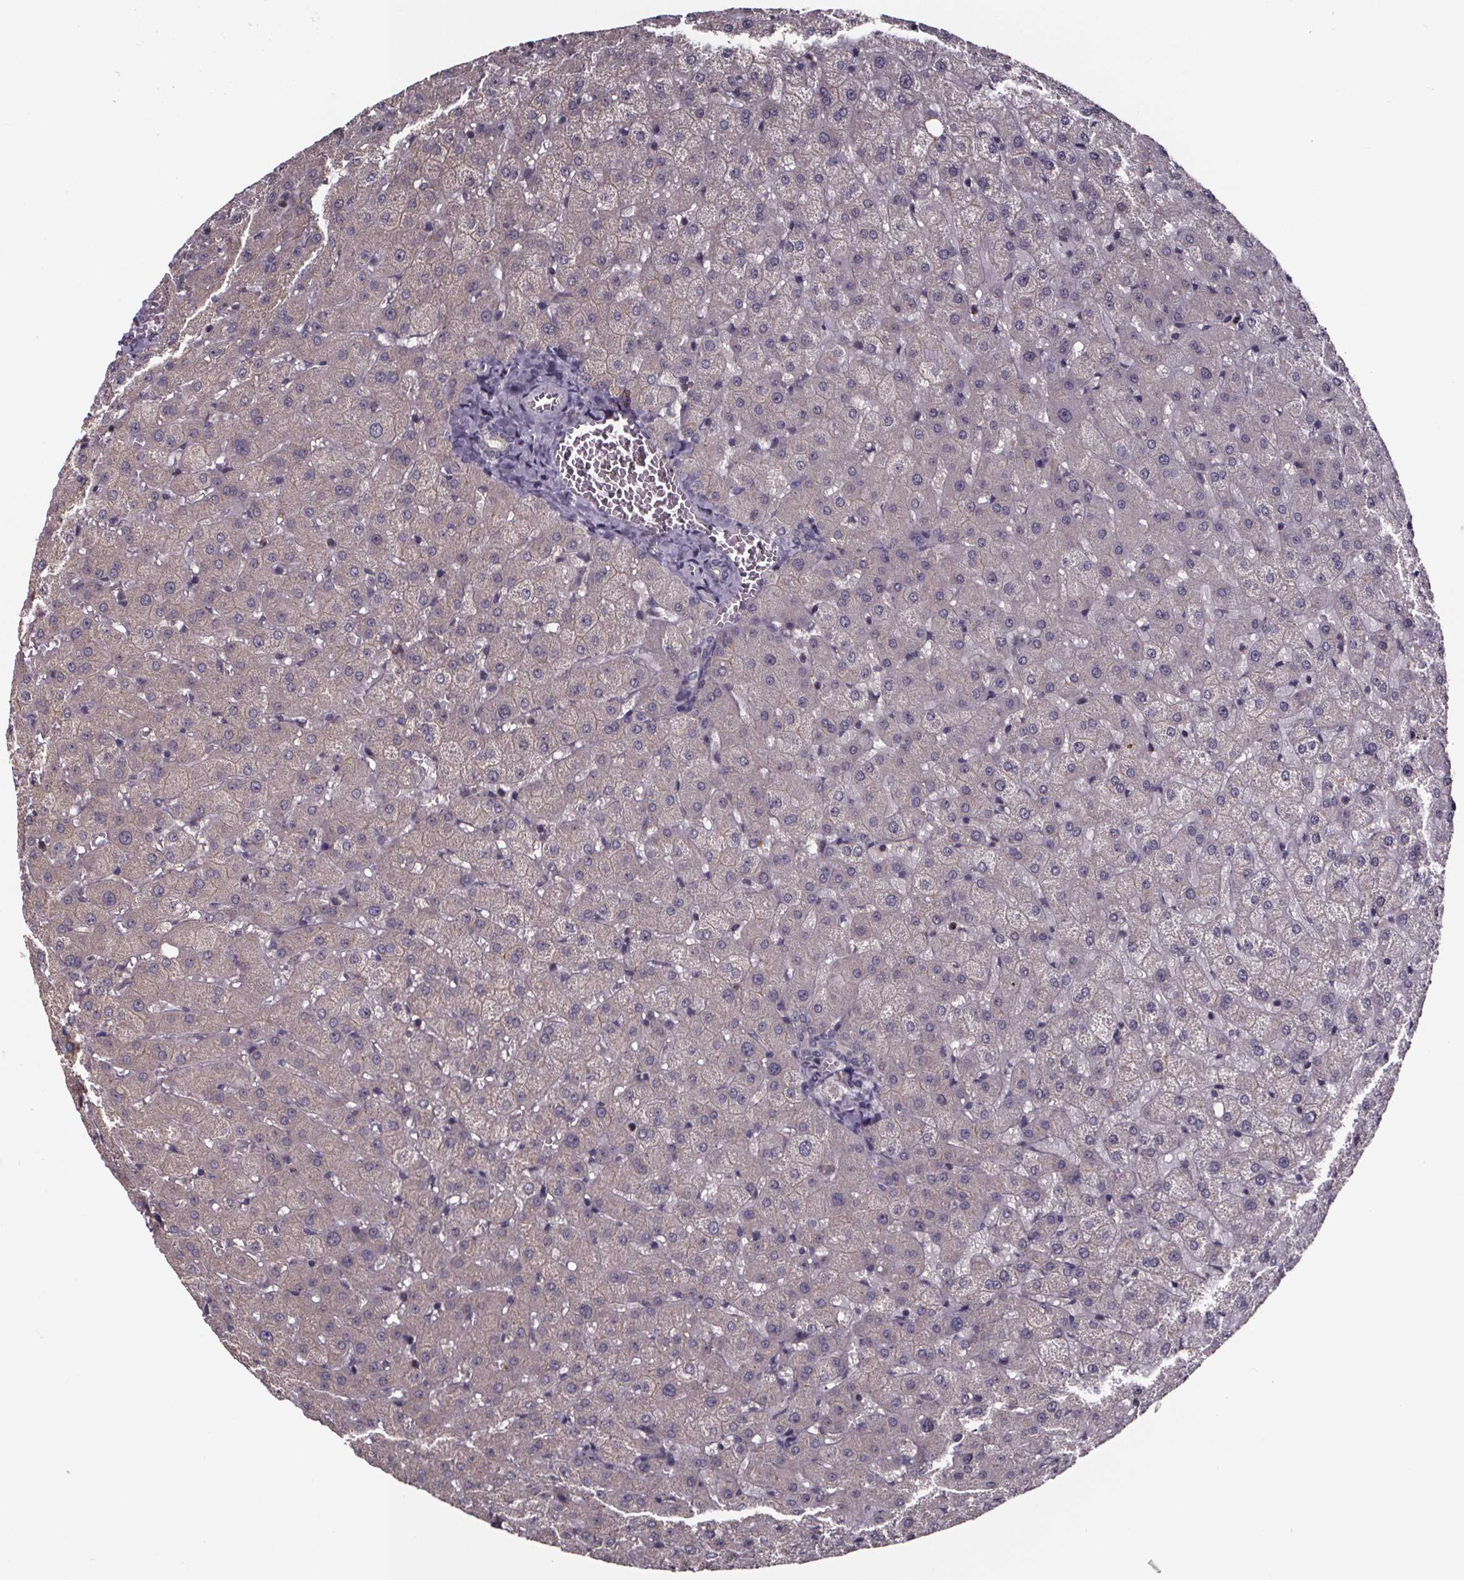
{"staining": {"intensity": "negative", "quantity": "none", "location": "none"}, "tissue": "liver", "cell_type": "Cholangiocytes", "image_type": "normal", "snomed": [{"axis": "morphology", "description": "Normal tissue, NOS"}, {"axis": "topography", "description": "Liver"}], "caption": "Immunohistochemistry (IHC) of unremarkable human liver displays no staining in cholangiocytes.", "gene": "SMIM1", "patient": {"sex": "female", "age": 50}}